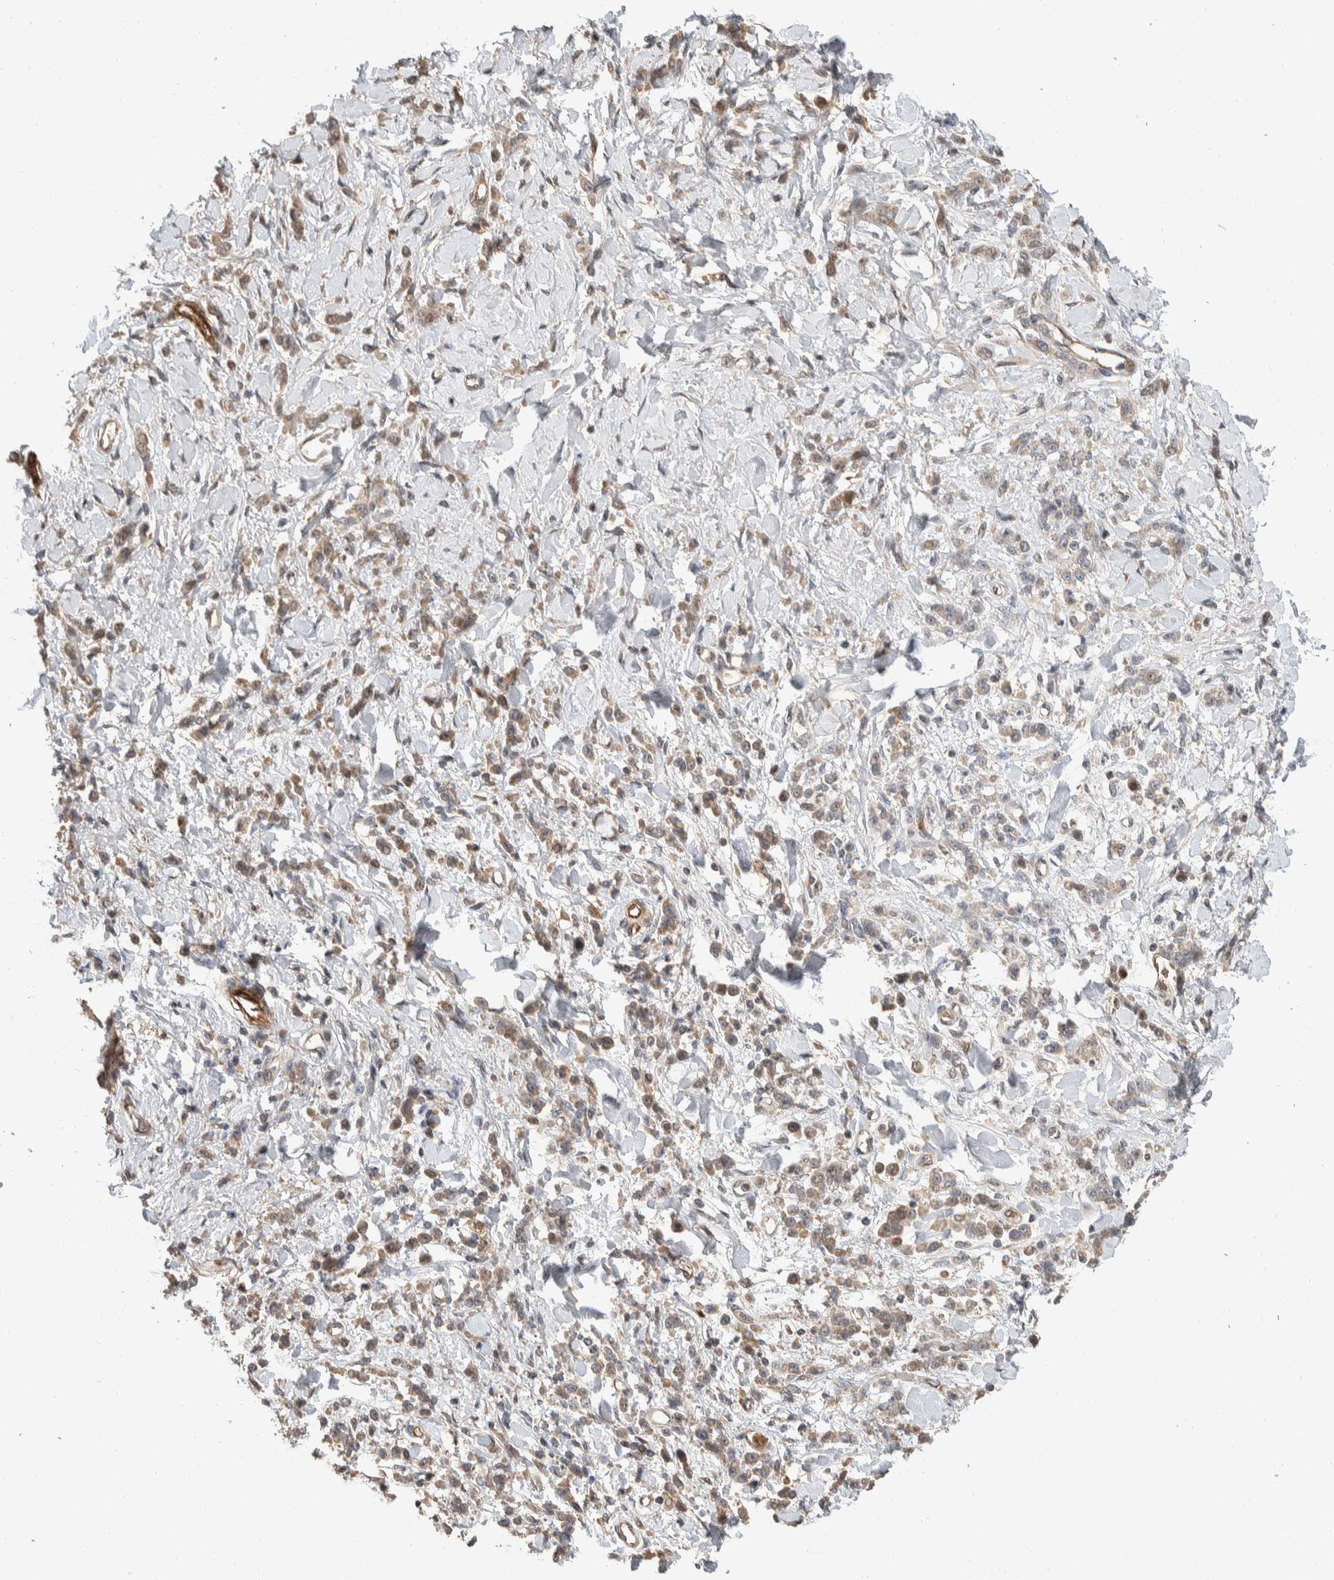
{"staining": {"intensity": "weak", "quantity": ">75%", "location": "cytoplasmic/membranous"}, "tissue": "stomach cancer", "cell_type": "Tumor cells", "image_type": "cancer", "snomed": [{"axis": "morphology", "description": "Normal tissue, NOS"}, {"axis": "morphology", "description": "Adenocarcinoma, NOS"}, {"axis": "topography", "description": "Stomach"}], "caption": "Tumor cells show low levels of weak cytoplasmic/membranous positivity in about >75% of cells in stomach cancer (adenocarcinoma).", "gene": "ERC1", "patient": {"sex": "male", "age": 82}}